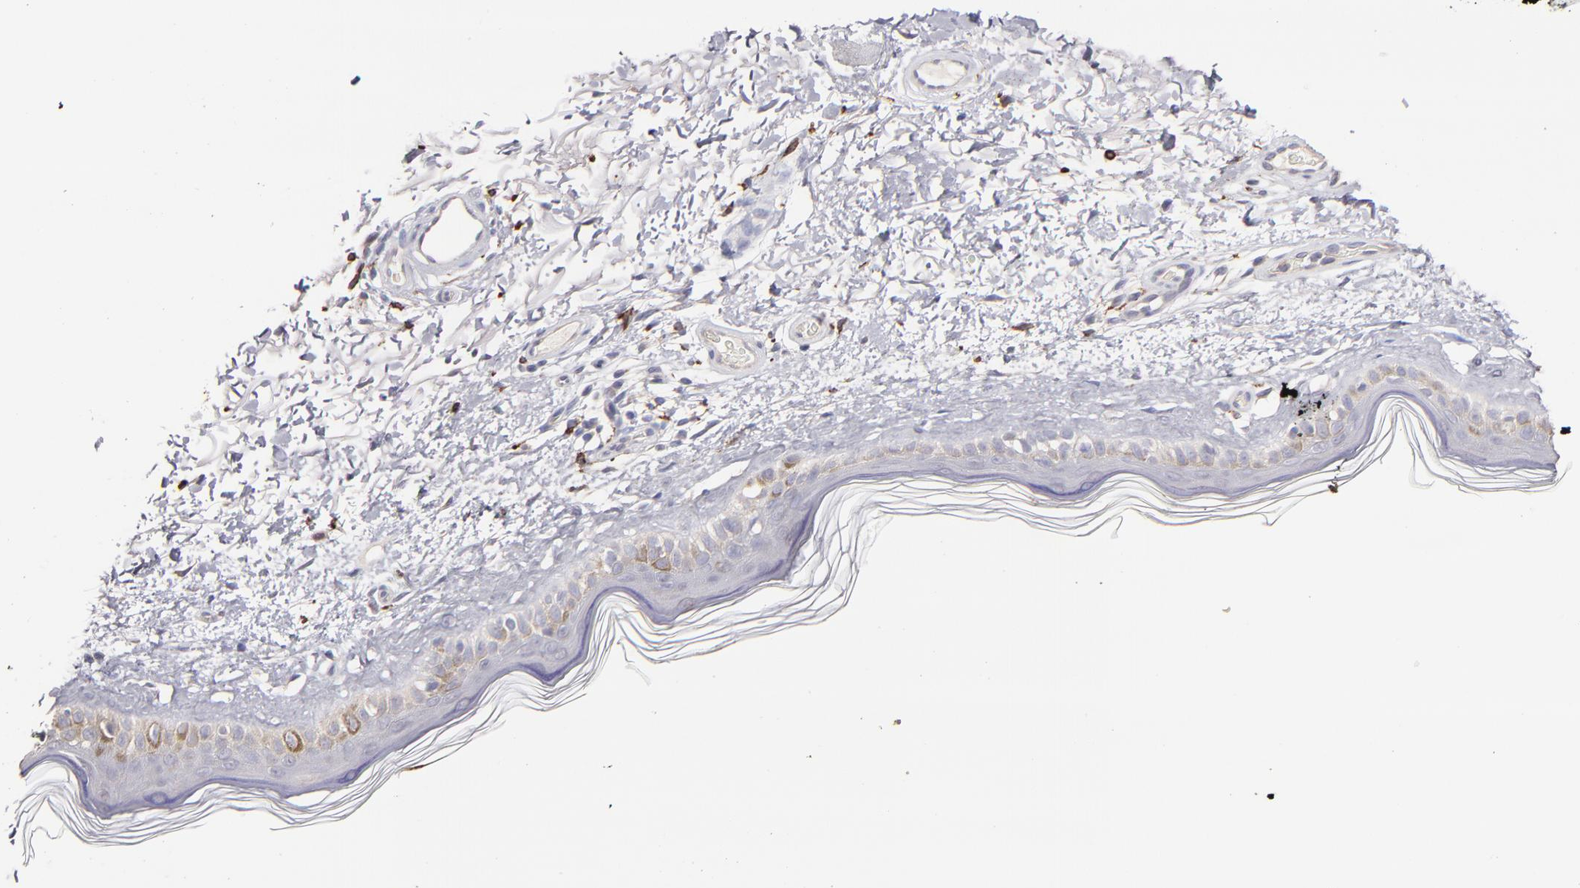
{"staining": {"intensity": "negative", "quantity": "none", "location": "none"}, "tissue": "skin", "cell_type": "Fibroblasts", "image_type": "normal", "snomed": [{"axis": "morphology", "description": "Normal tissue, NOS"}, {"axis": "topography", "description": "Skin"}], "caption": "High magnification brightfield microscopy of benign skin stained with DAB (3,3'-diaminobenzidine) (brown) and counterstained with hematoxylin (blue): fibroblasts show no significant positivity. The staining was performed using DAB to visualize the protein expression in brown, while the nuclei were stained in blue with hematoxylin (Magnification: 20x).", "gene": "GLDC", "patient": {"sex": "male", "age": 63}}